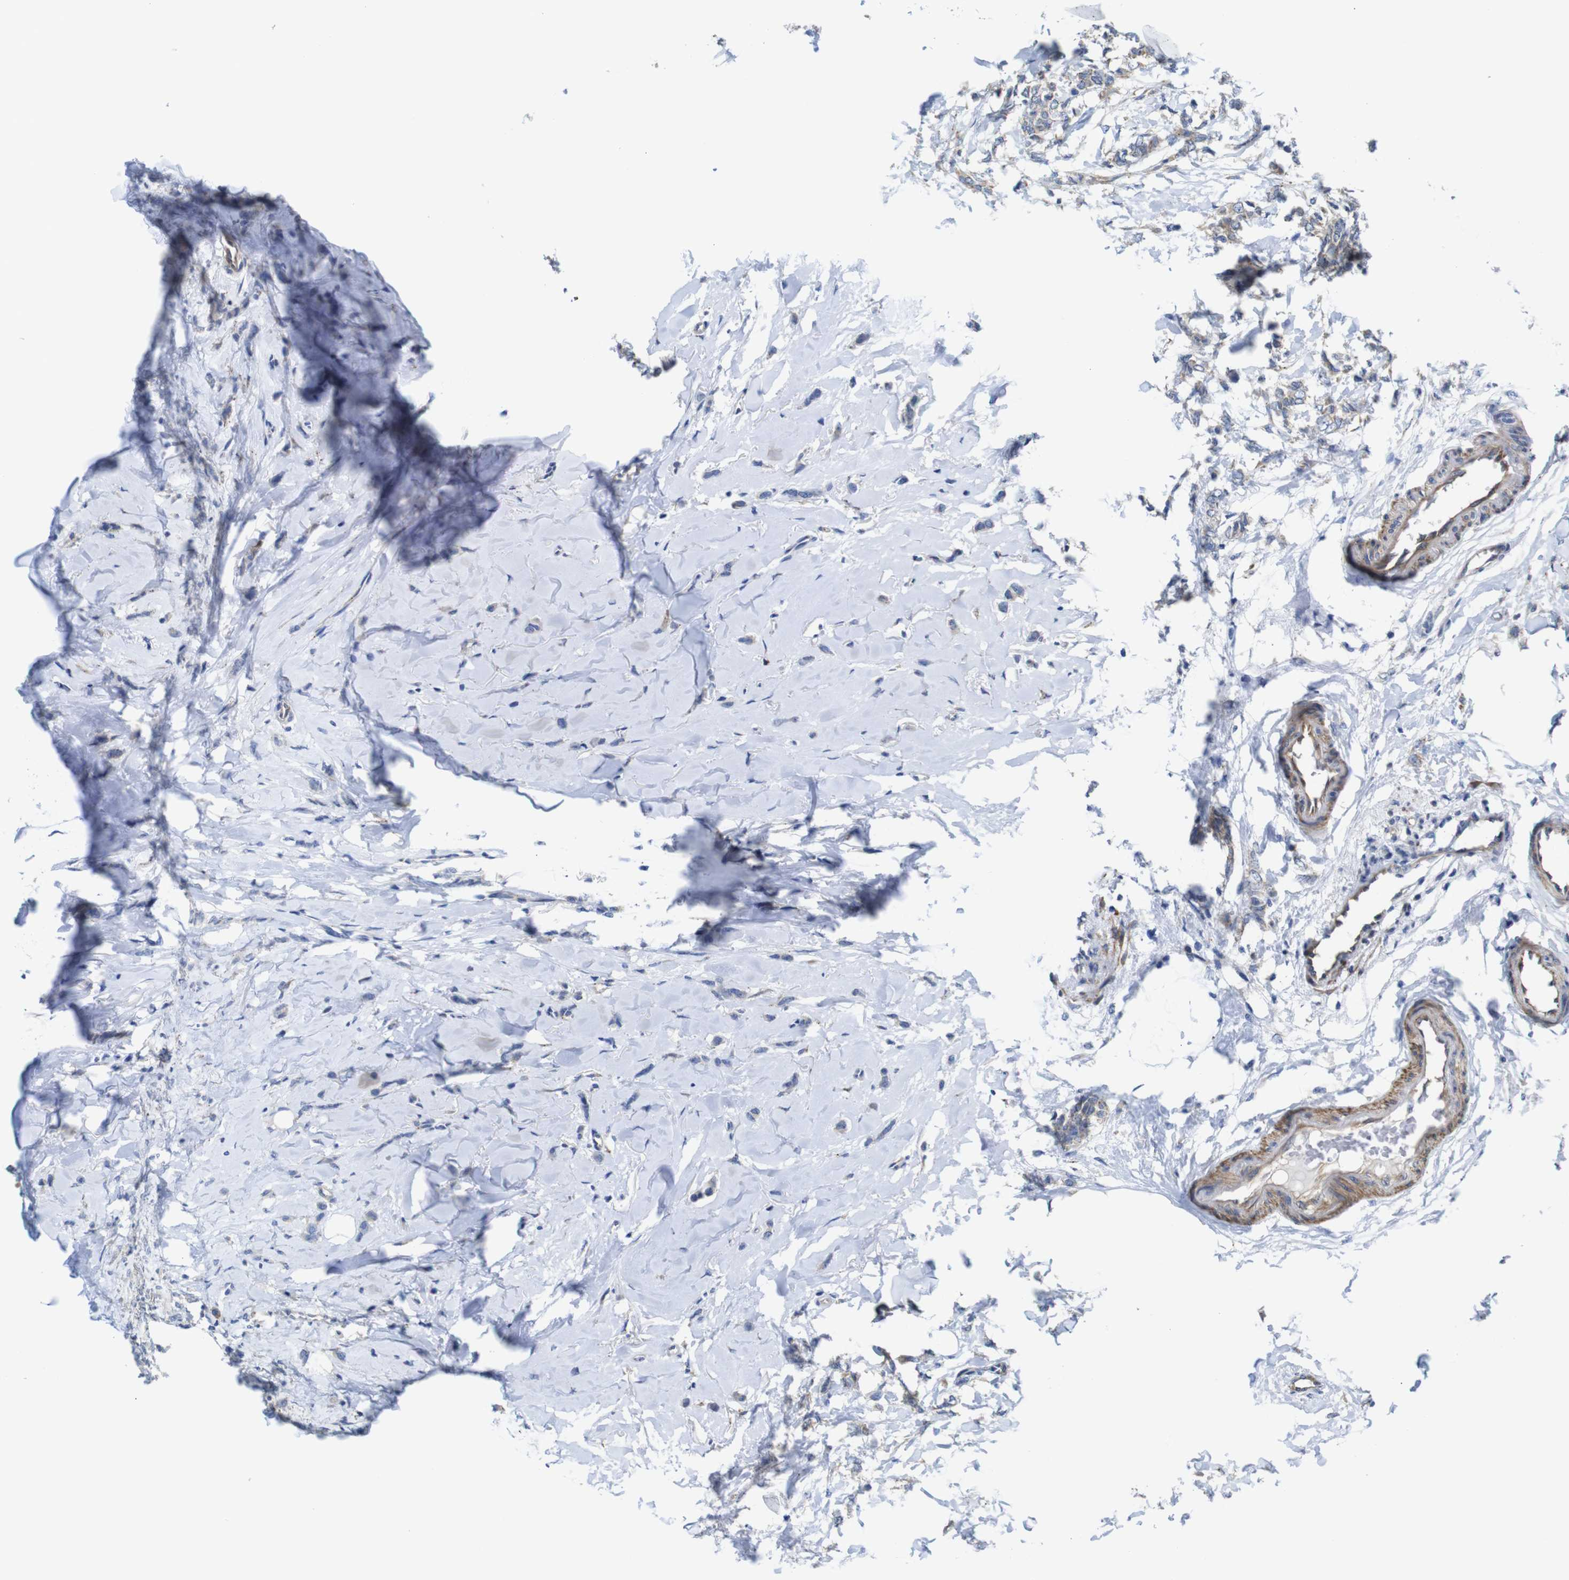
{"staining": {"intensity": "weak", "quantity": "25%-75%", "location": "cytoplasmic/membranous"}, "tissue": "breast cancer", "cell_type": "Tumor cells", "image_type": "cancer", "snomed": [{"axis": "morphology", "description": "Lobular carcinoma, in situ"}, {"axis": "morphology", "description": "Lobular carcinoma"}, {"axis": "topography", "description": "Breast"}], "caption": "Protein analysis of lobular carcinoma (breast) tissue exhibits weak cytoplasmic/membranous staining in about 25%-75% of tumor cells.", "gene": "DDRGK1", "patient": {"sex": "female", "age": 41}}